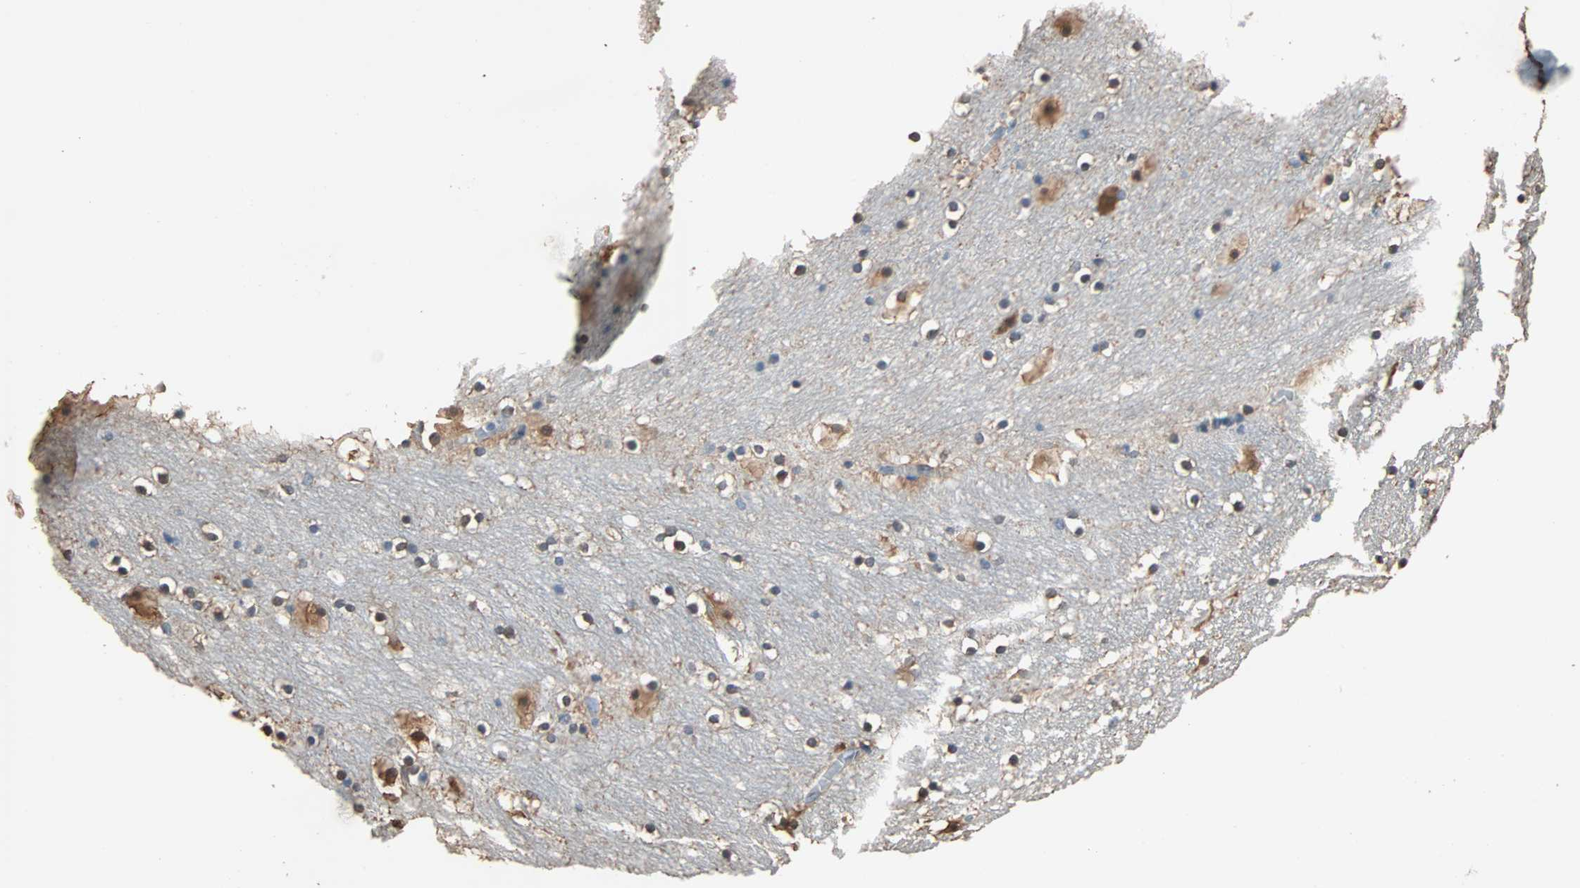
{"staining": {"intensity": "moderate", "quantity": ">75%", "location": "cytoplasmic/membranous,nuclear"}, "tissue": "hippocampus", "cell_type": "Glial cells", "image_type": "normal", "snomed": [{"axis": "morphology", "description": "Normal tissue, NOS"}, {"axis": "topography", "description": "Hippocampus"}], "caption": "A high-resolution micrograph shows immunohistochemistry (IHC) staining of benign hippocampus, which demonstrates moderate cytoplasmic/membranous,nuclear positivity in approximately >75% of glial cells.", "gene": "PRDX1", "patient": {"sex": "male", "age": 45}}